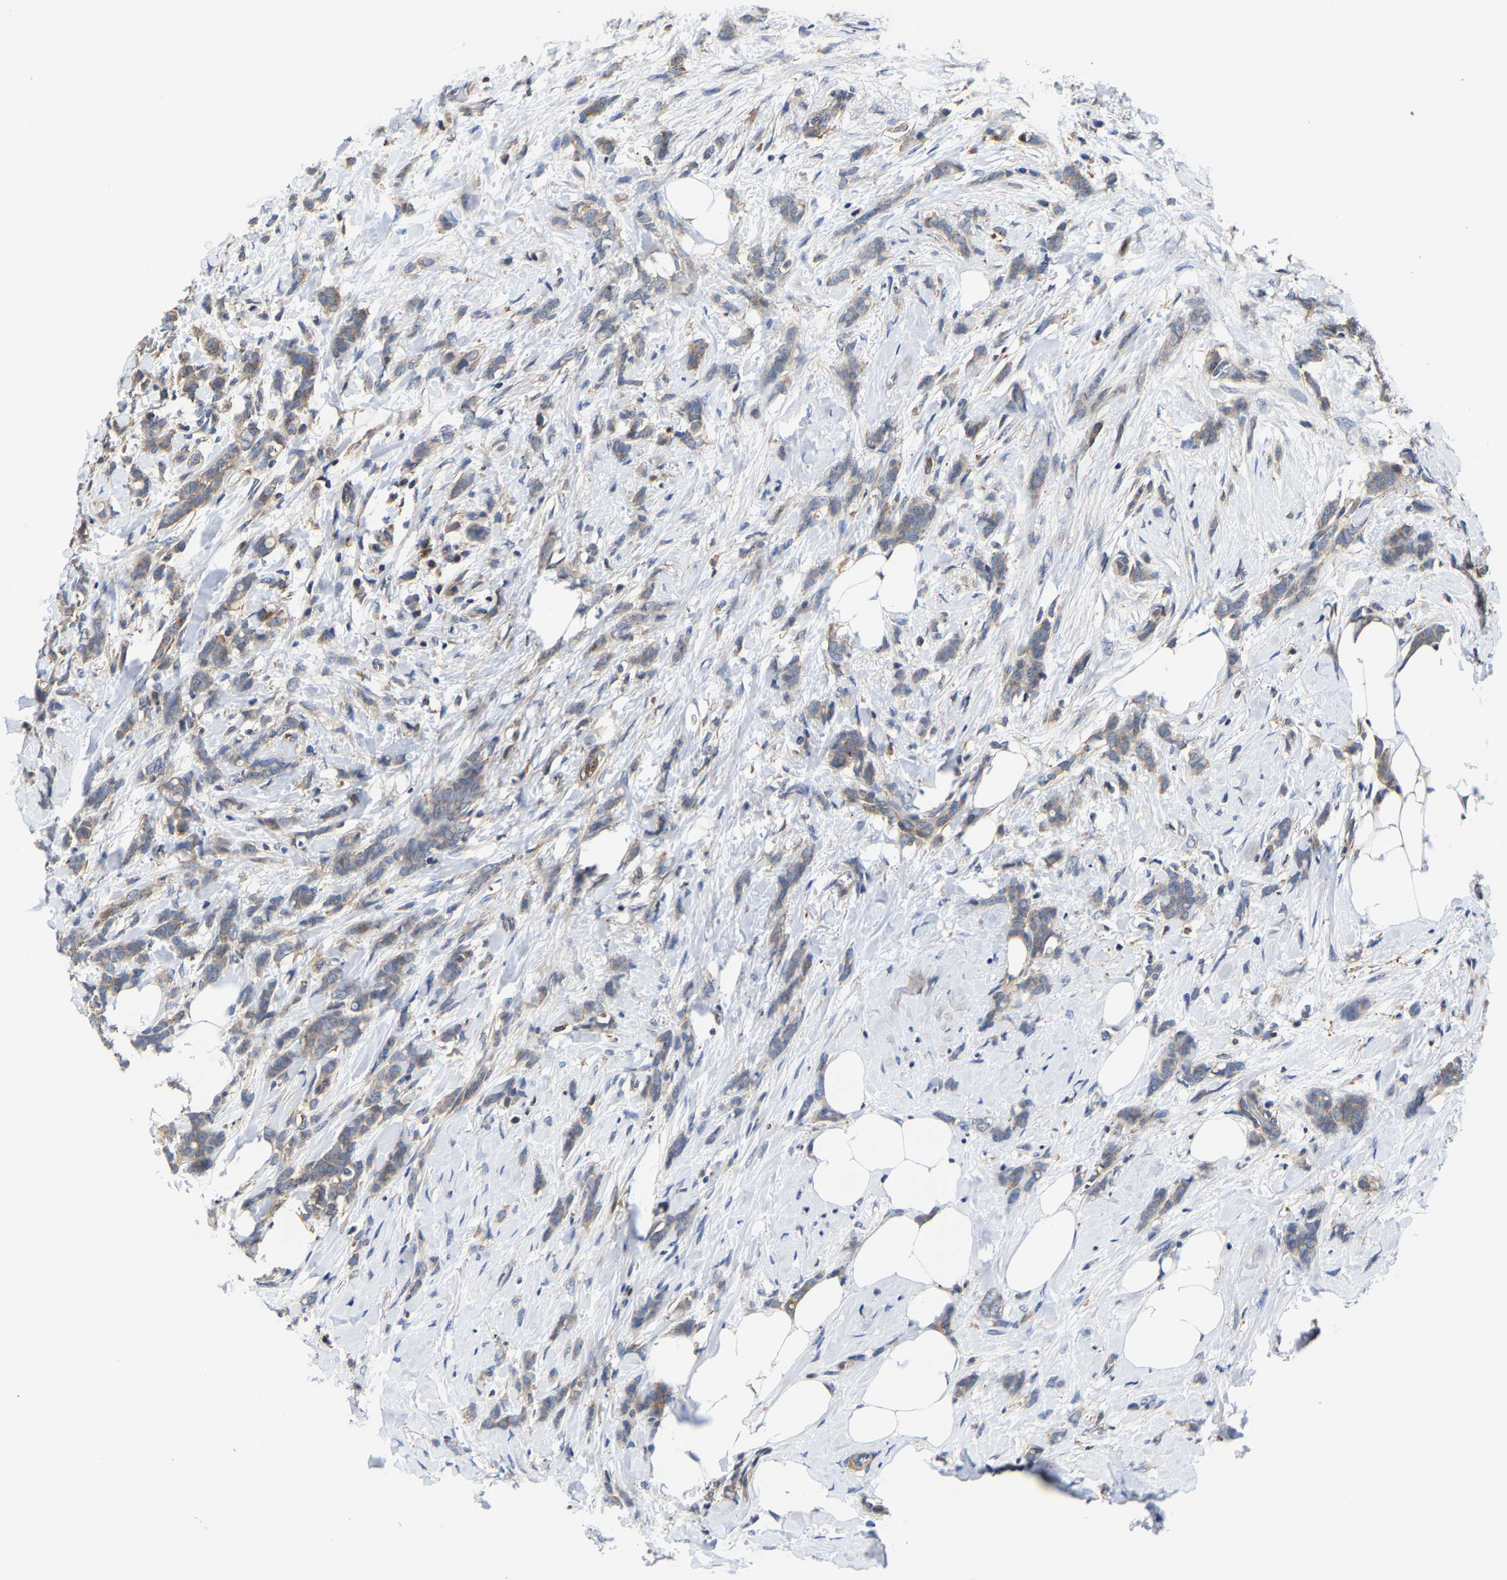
{"staining": {"intensity": "weak", "quantity": ">75%", "location": "cytoplasmic/membranous"}, "tissue": "breast cancer", "cell_type": "Tumor cells", "image_type": "cancer", "snomed": [{"axis": "morphology", "description": "Lobular carcinoma, in situ"}, {"axis": "morphology", "description": "Lobular carcinoma"}, {"axis": "topography", "description": "Breast"}], "caption": "Immunohistochemical staining of human lobular carcinoma in situ (breast) shows low levels of weak cytoplasmic/membranous protein positivity in about >75% of tumor cells.", "gene": "PFKFB3", "patient": {"sex": "female", "age": 41}}